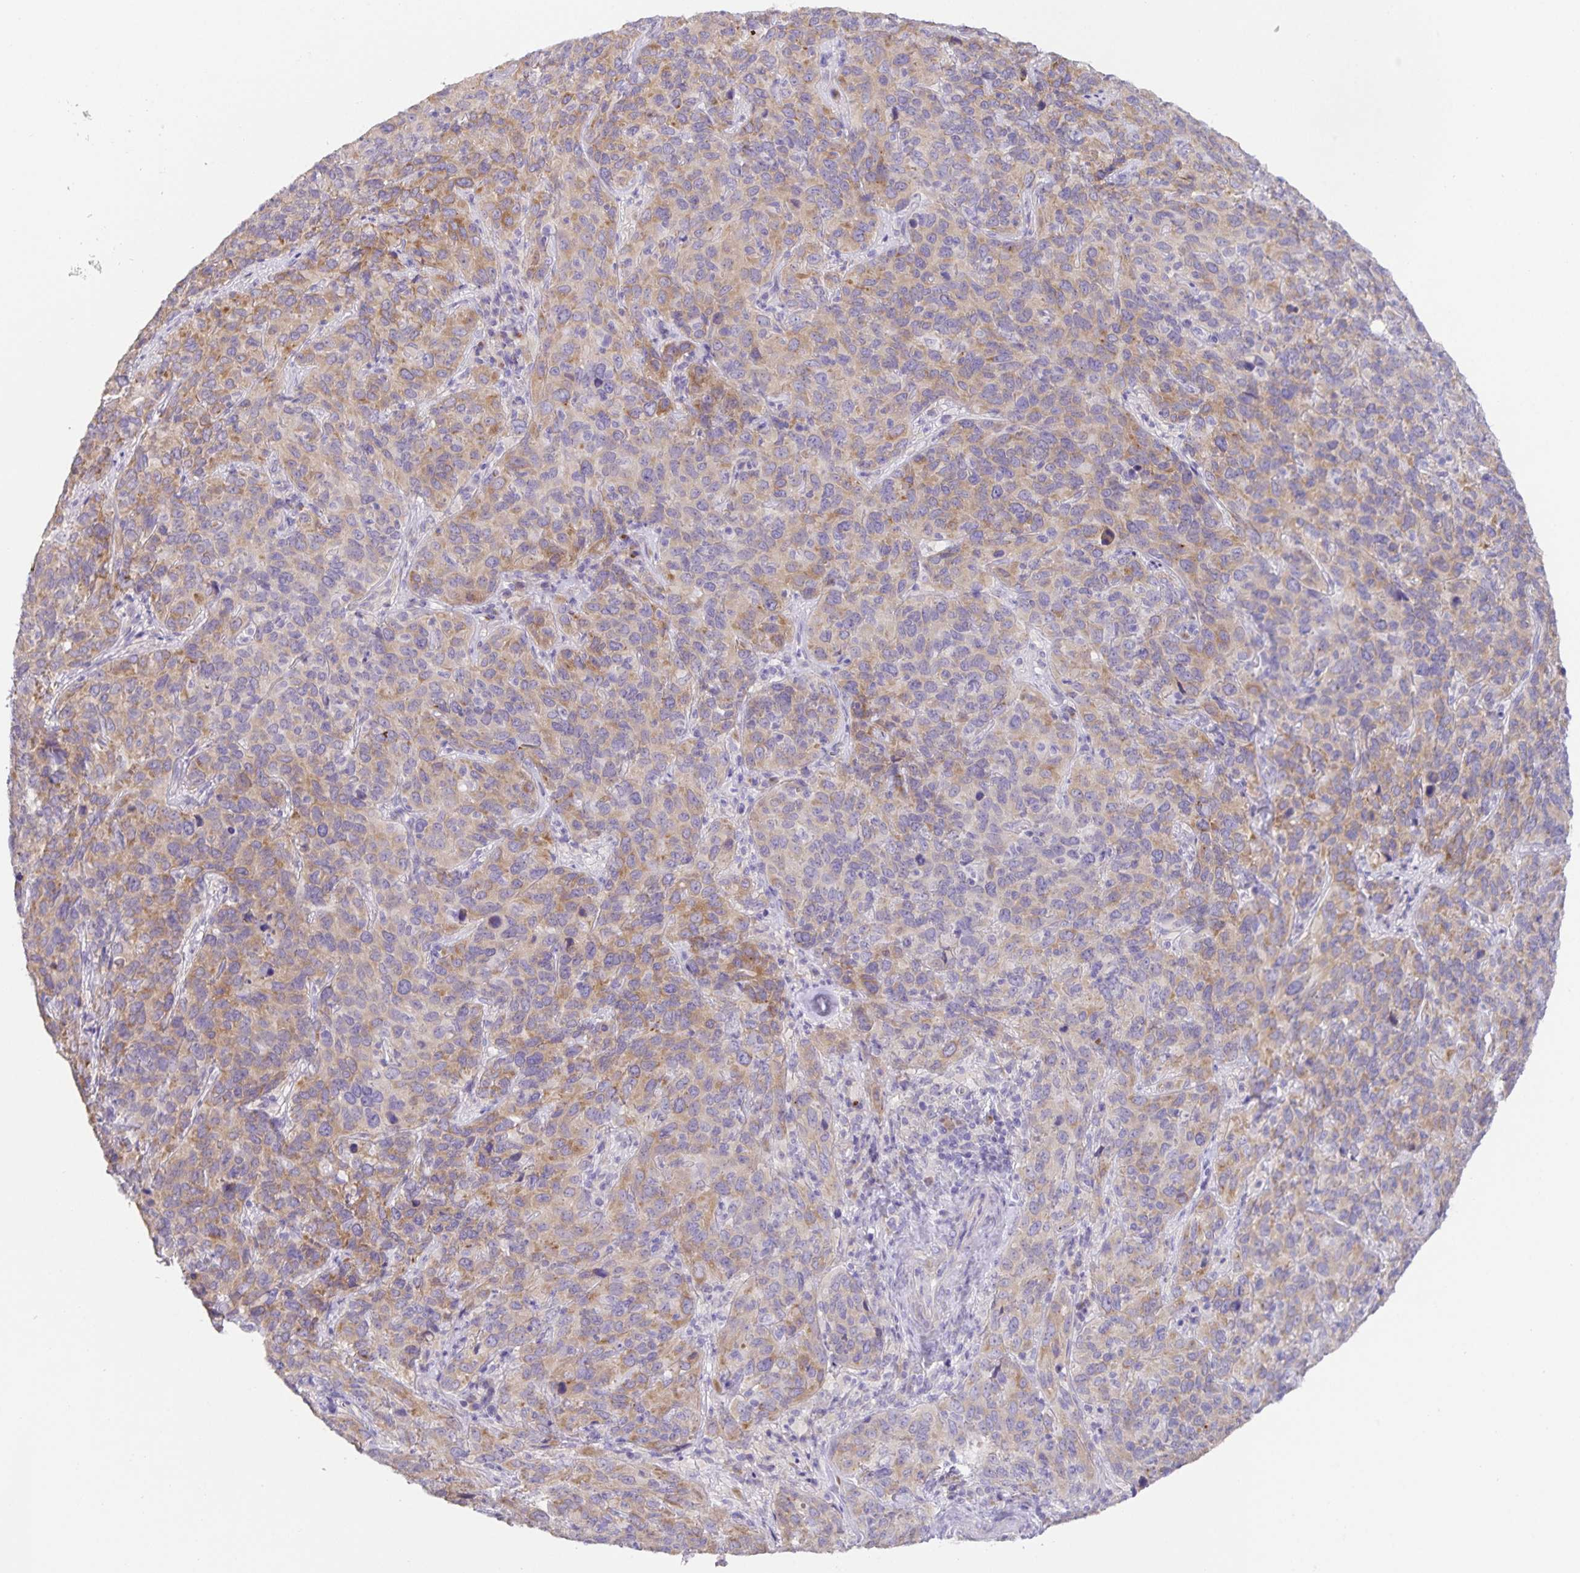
{"staining": {"intensity": "weak", "quantity": ">75%", "location": "cytoplasmic/membranous"}, "tissue": "cervical cancer", "cell_type": "Tumor cells", "image_type": "cancer", "snomed": [{"axis": "morphology", "description": "Squamous cell carcinoma, NOS"}, {"axis": "topography", "description": "Cervix"}], "caption": "Protein staining exhibits weak cytoplasmic/membranous expression in approximately >75% of tumor cells in cervical cancer. Nuclei are stained in blue.", "gene": "PRR36", "patient": {"sex": "female", "age": 51}}